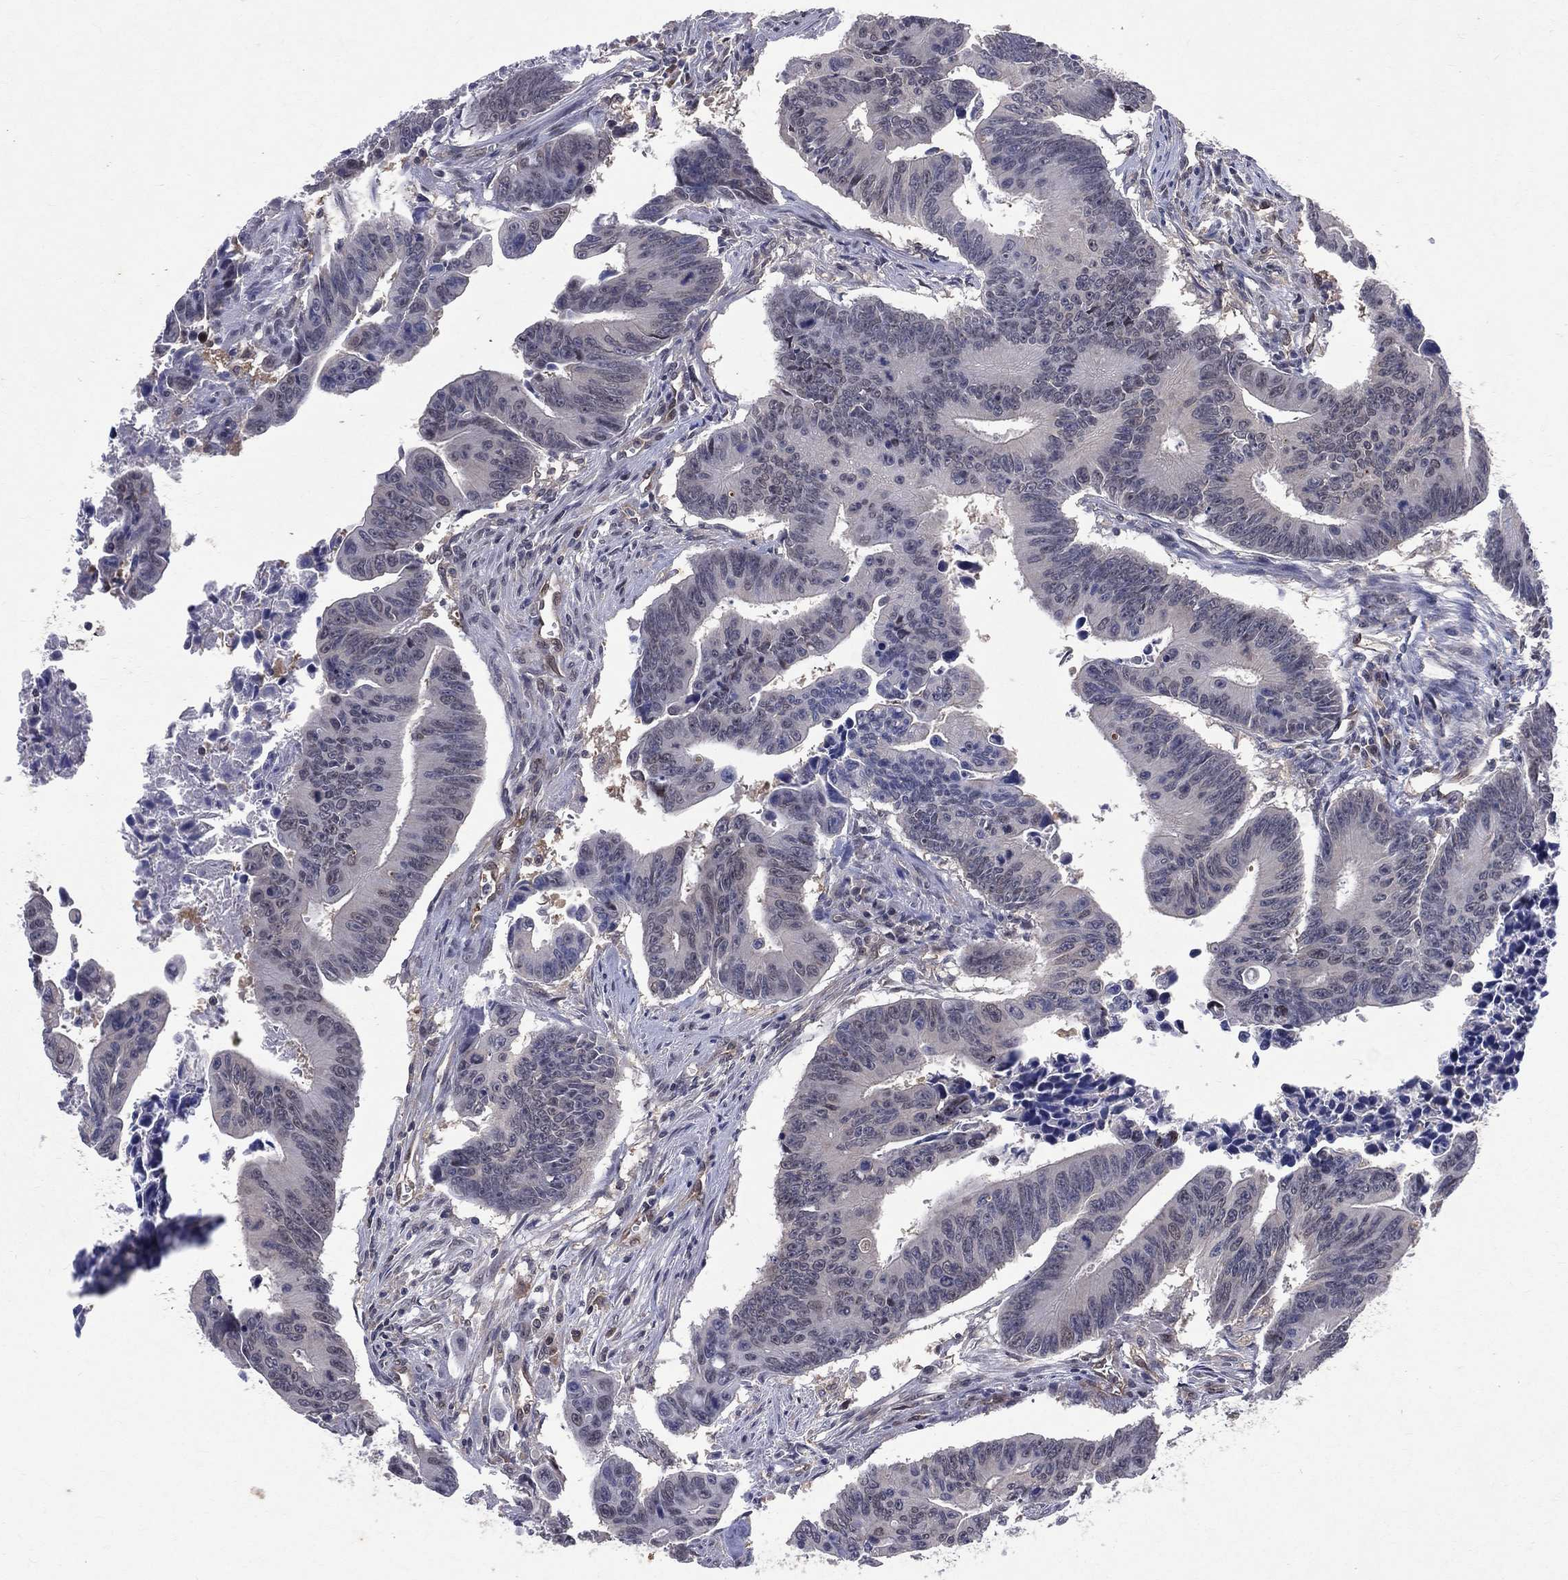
{"staining": {"intensity": "negative", "quantity": "none", "location": "none"}, "tissue": "colorectal cancer", "cell_type": "Tumor cells", "image_type": "cancer", "snomed": [{"axis": "morphology", "description": "Adenocarcinoma, NOS"}, {"axis": "topography", "description": "Colon"}], "caption": "IHC histopathology image of colorectal cancer (adenocarcinoma) stained for a protein (brown), which demonstrates no positivity in tumor cells.", "gene": "GMPR2", "patient": {"sex": "female", "age": 87}}